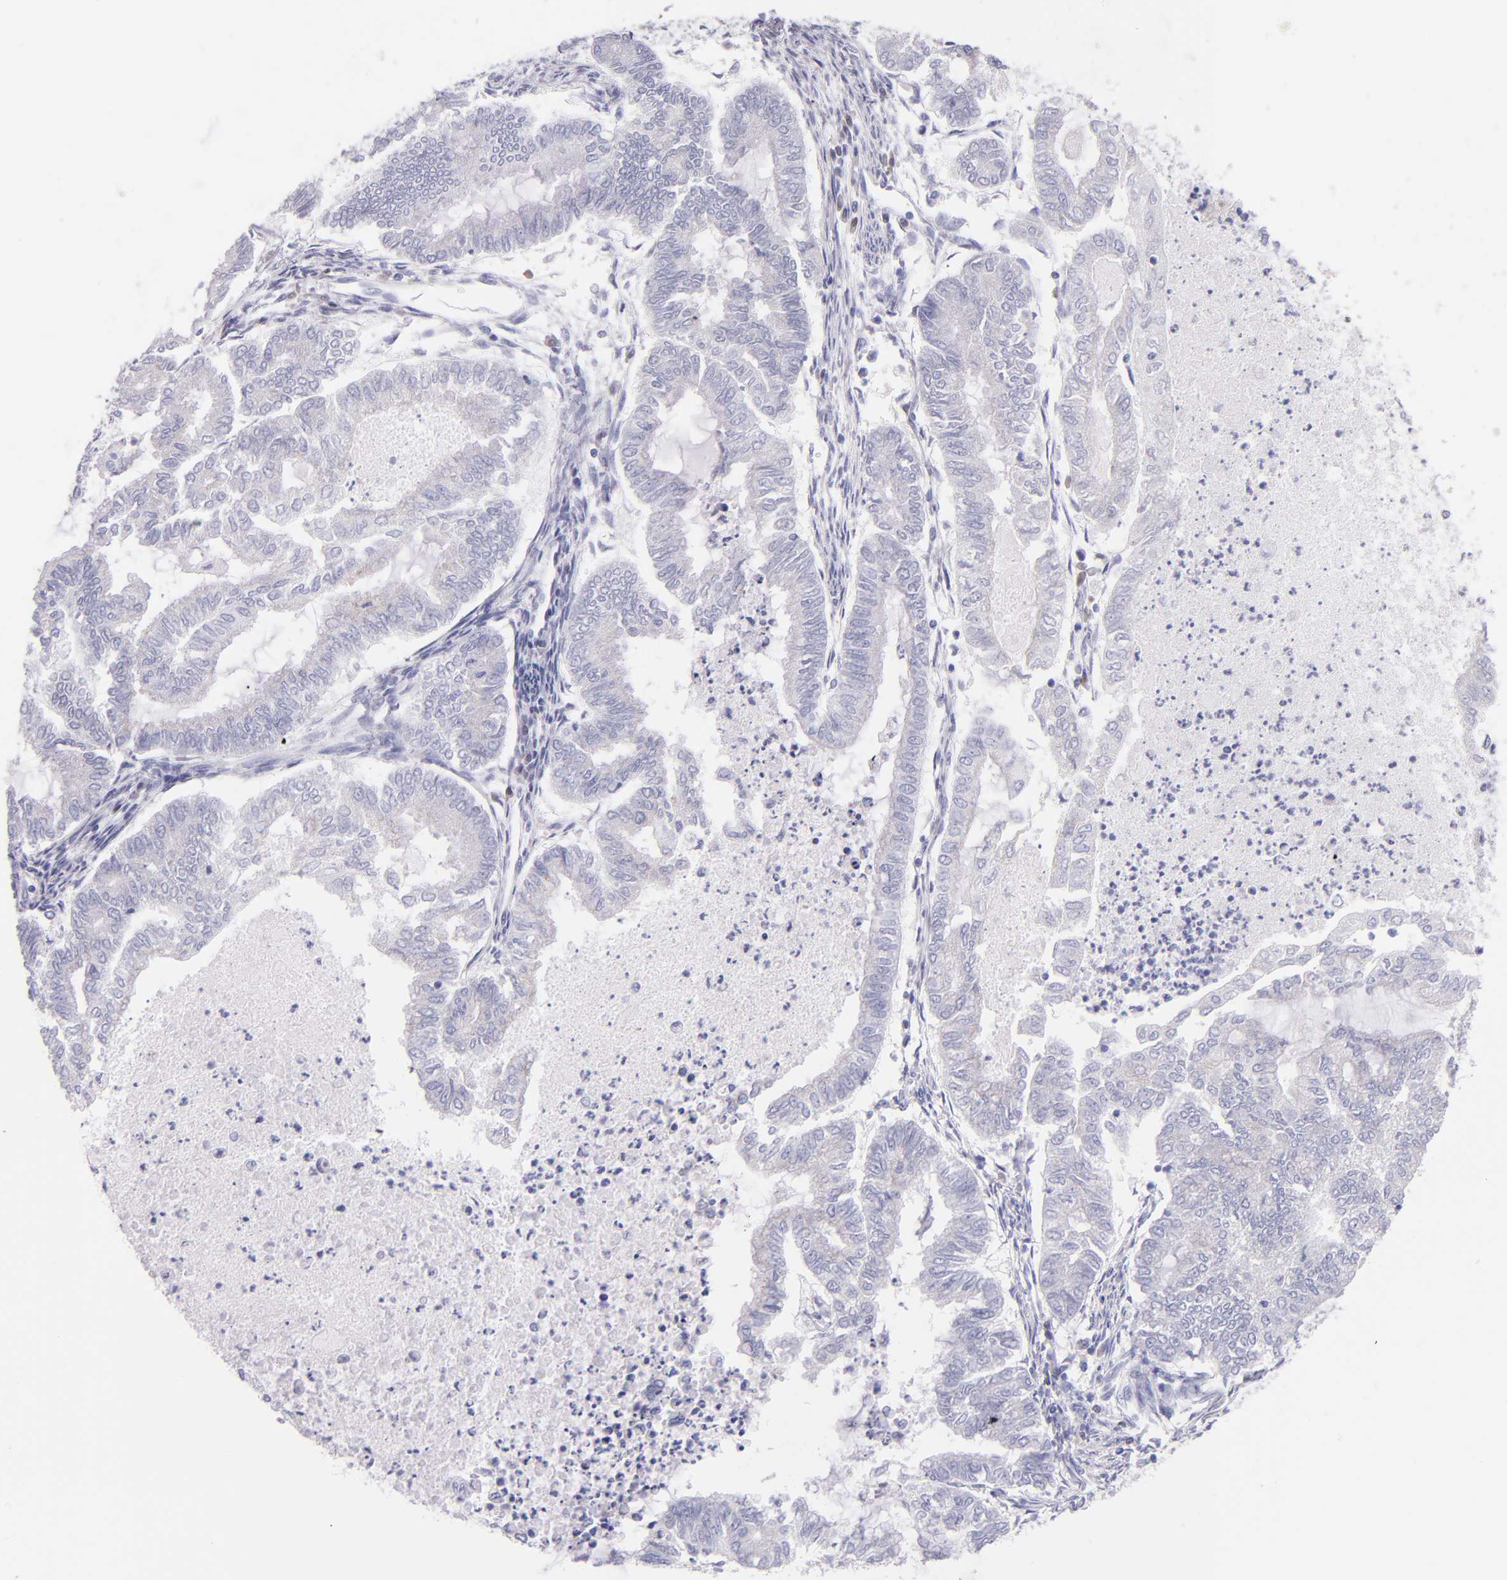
{"staining": {"intensity": "negative", "quantity": "none", "location": "none"}, "tissue": "endometrial cancer", "cell_type": "Tumor cells", "image_type": "cancer", "snomed": [{"axis": "morphology", "description": "Adenocarcinoma, NOS"}, {"axis": "topography", "description": "Endometrium"}], "caption": "High magnification brightfield microscopy of endometrial cancer (adenocarcinoma) stained with DAB (brown) and counterstained with hematoxylin (blue): tumor cells show no significant staining. (DAB (3,3'-diaminobenzidine) IHC with hematoxylin counter stain).", "gene": "IRF4", "patient": {"sex": "female", "age": 79}}